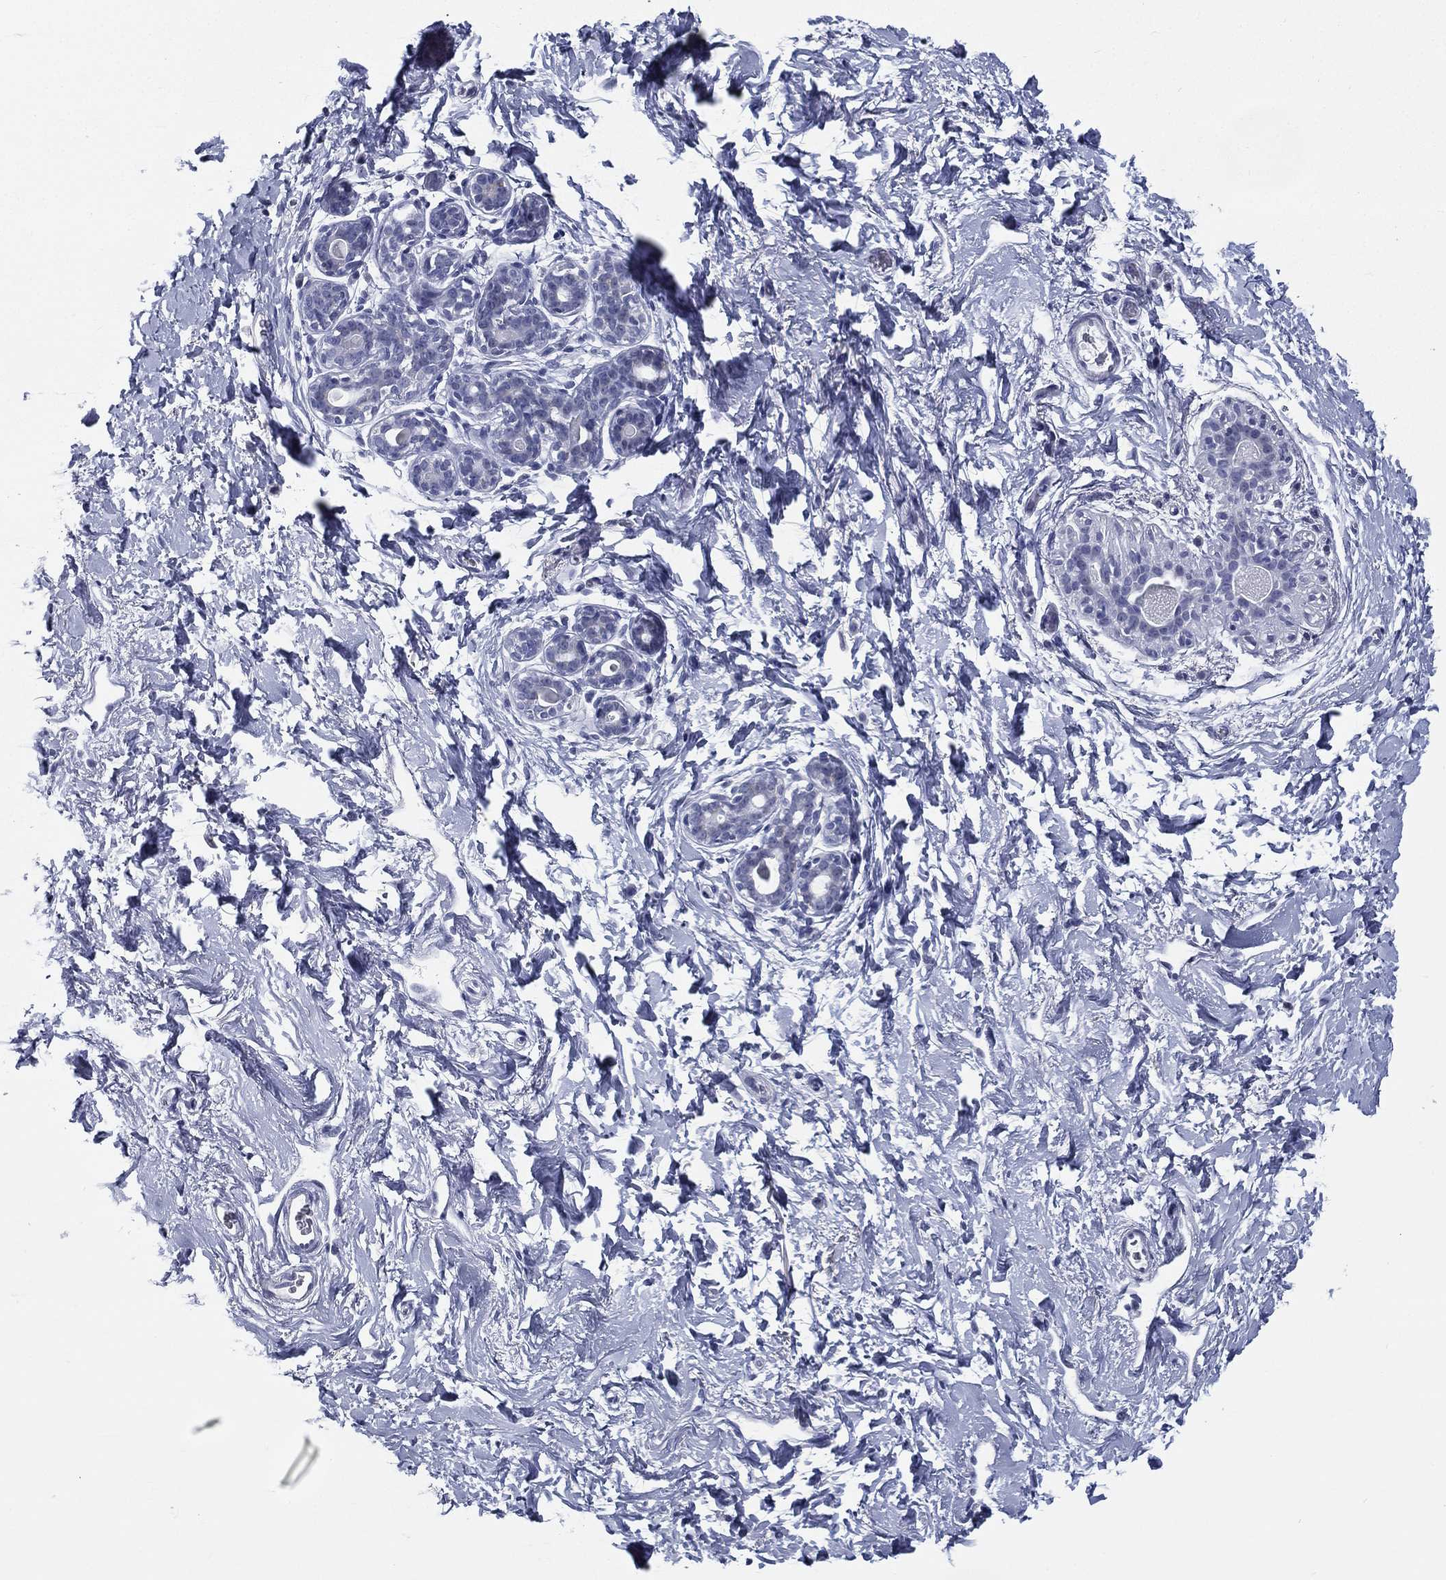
{"staining": {"intensity": "negative", "quantity": "none", "location": "none"}, "tissue": "breast", "cell_type": "Adipocytes", "image_type": "normal", "snomed": [{"axis": "morphology", "description": "Normal tissue, NOS"}, {"axis": "topography", "description": "Breast"}], "caption": "This image is of benign breast stained with IHC to label a protein in brown with the nuclei are counter-stained blue. There is no positivity in adipocytes.", "gene": "RSPH4A", "patient": {"sex": "female", "age": 43}}